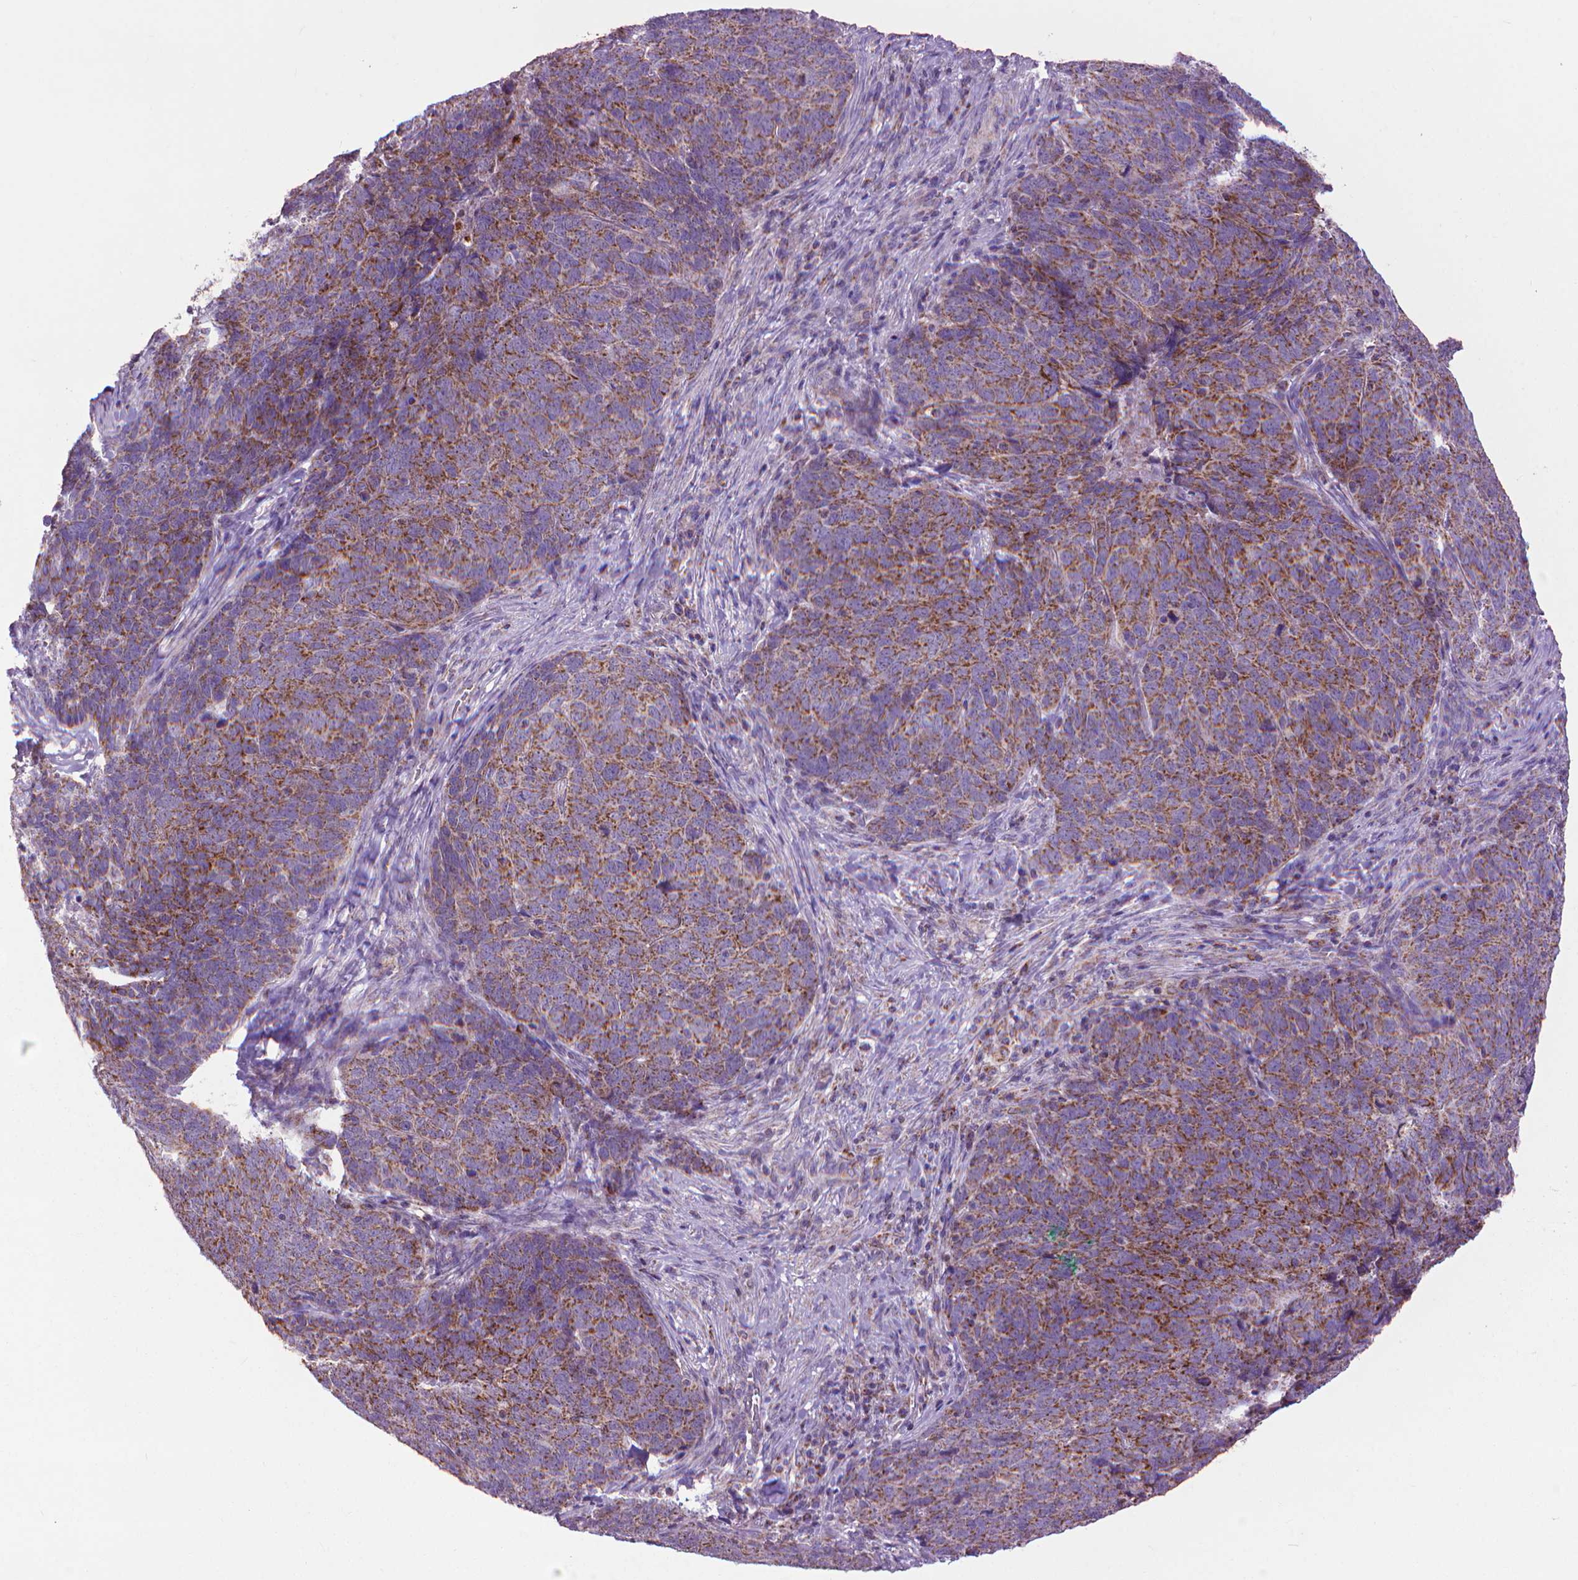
{"staining": {"intensity": "strong", "quantity": "25%-75%", "location": "cytoplasmic/membranous"}, "tissue": "skin cancer", "cell_type": "Tumor cells", "image_type": "cancer", "snomed": [{"axis": "morphology", "description": "Squamous cell carcinoma, NOS"}, {"axis": "topography", "description": "Skin"}, {"axis": "topography", "description": "Anal"}], "caption": "IHC staining of squamous cell carcinoma (skin), which exhibits high levels of strong cytoplasmic/membranous expression in approximately 25%-75% of tumor cells indicating strong cytoplasmic/membranous protein positivity. The staining was performed using DAB (3,3'-diaminobenzidine) (brown) for protein detection and nuclei were counterstained in hematoxylin (blue).", "gene": "VDAC1", "patient": {"sex": "female", "age": 51}}